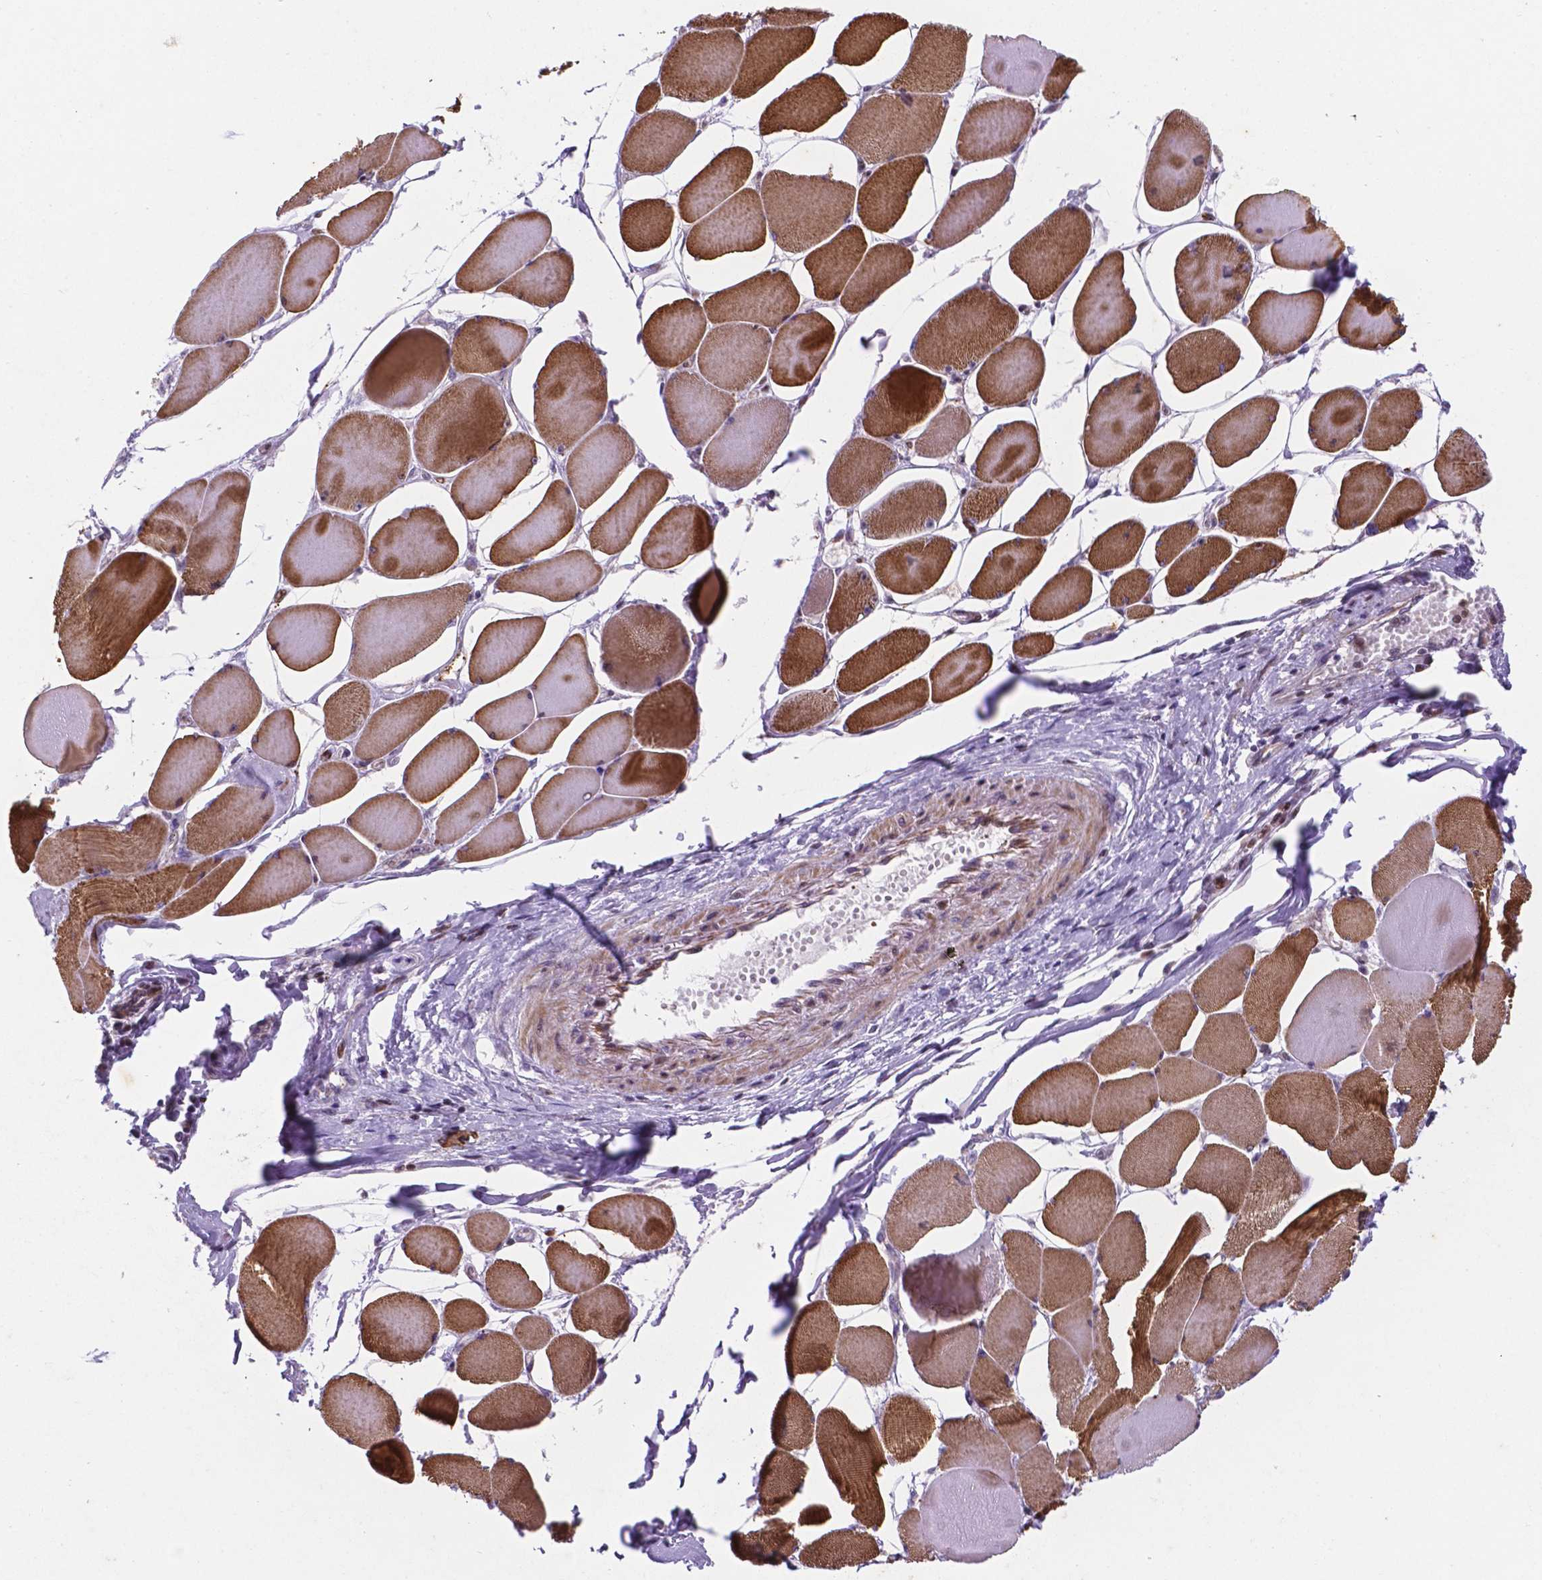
{"staining": {"intensity": "moderate", "quantity": "25%-75%", "location": "cytoplasmic/membranous"}, "tissue": "skeletal muscle", "cell_type": "Myocytes", "image_type": "normal", "snomed": [{"axis": "morphology", "description": "Normal tissue, NOS"}, {"axis": "topography", "description": "Skeletal muscle"}], "caption": "Immunohistochemistry of normal human skeletal muscle shows medium levels of moderate cytoplasmic/membranous positivity in approximately 25%-75% of myocytes. Ihc stains the protein of interest in brown and the nuclei are stained blue.", "gene": "TM4SF20", "patient": {"sex": "female", "age": 75}}